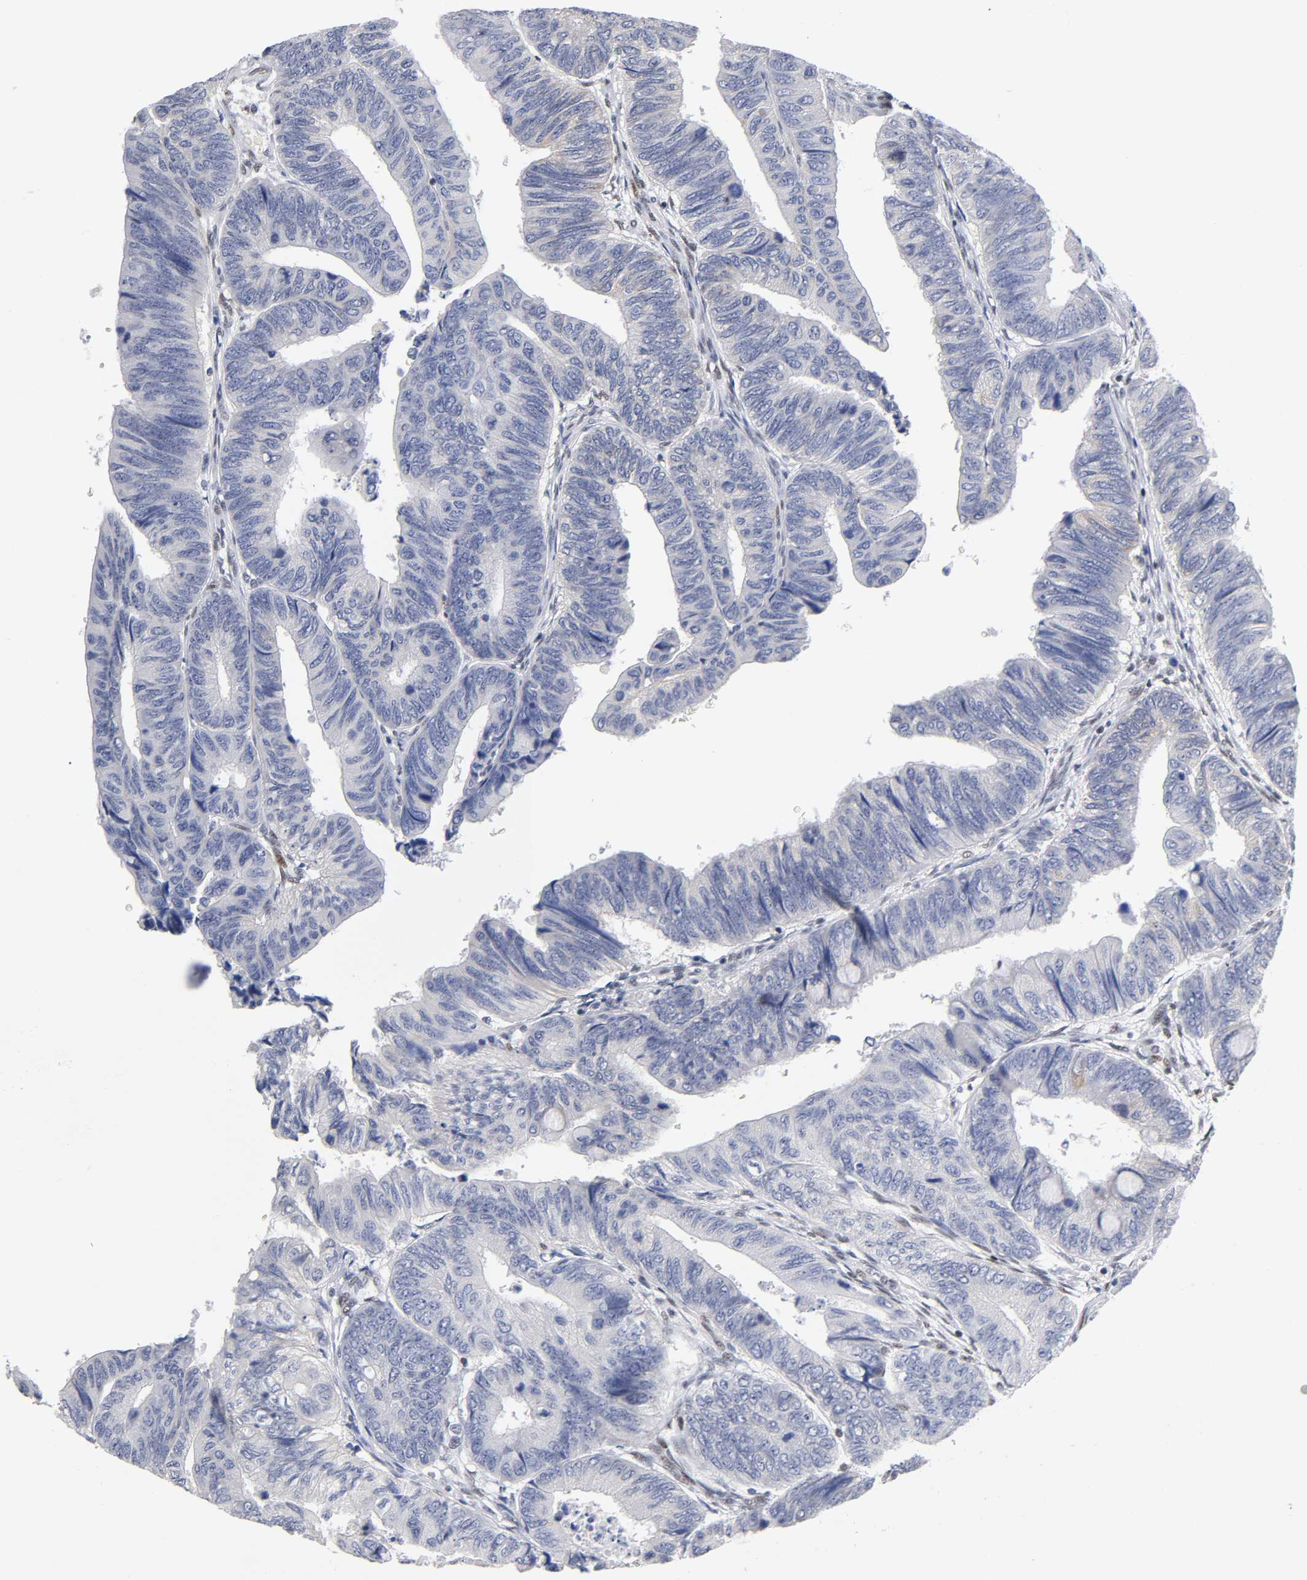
{"staining": {"intensity": "weak", "quantity": "<25%", "location": "cytoplasmic/membranous"}, "tissue": "colorectal cancer", "cell_type": "Tumor cells", "image_type": "cancer", "snomed": [{"axis": "morphology", "description": "Normal tissue, NOS"}, {"axis": "morphology", "description": "Adenocarcinoma, NOS"}, {"axis": "topography", "description": "Rectum"}, {"axis": "topography", "description": "Peripheral nerve tissue"}], "caption": "Immunohistochemistry (IHC) histopathology image of neoplastic tissue: human colorectal adenocarcinoma stained with DAB demonstrates no significant protein positivity in tumor cells.", "gene": "NR3C1", "patient": {"sex": "male", "age": 92}}